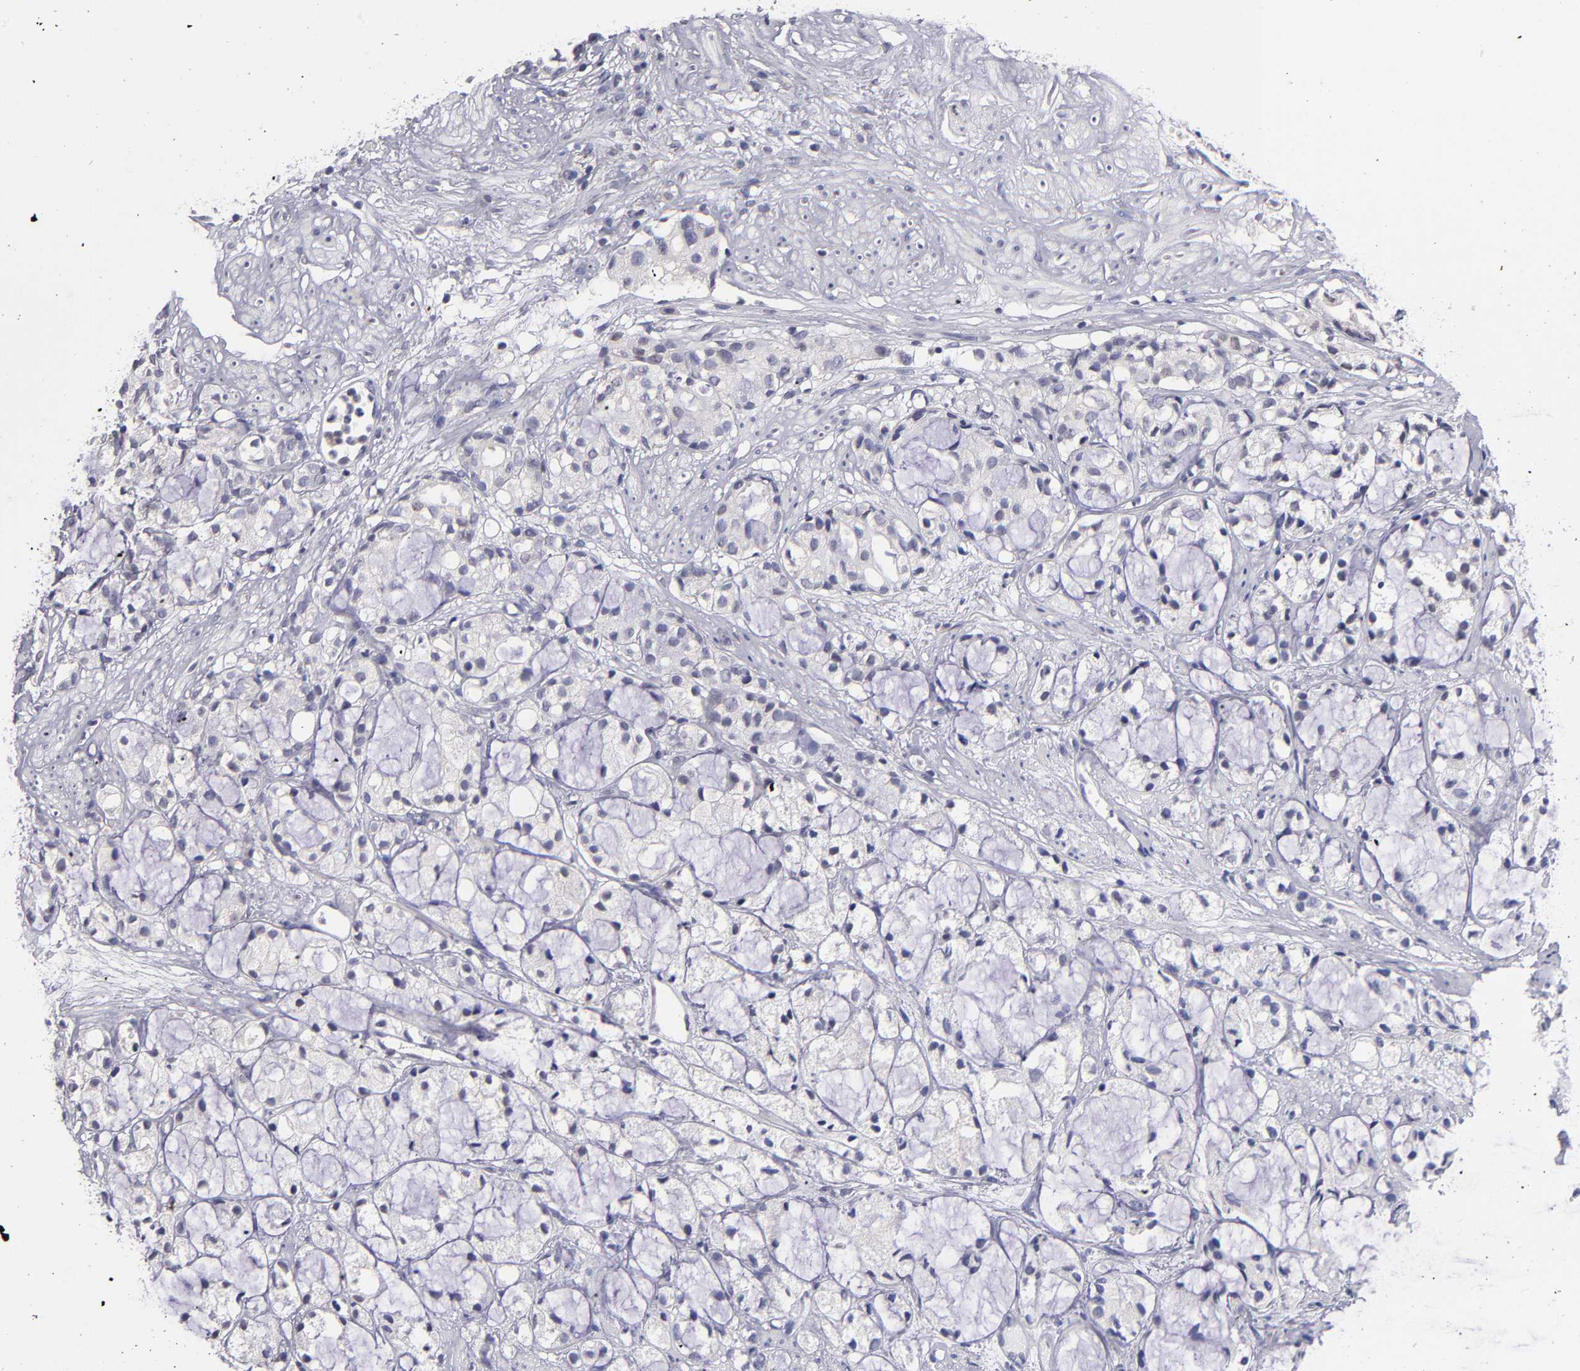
{"staining": {"intensity": "negative", "quantity": "none", "location": "none"}, "tissue": "prostate cancer", "cell_type": "Tumor cells", "image_type": "cancer", "snomed": [{"axis": "morphology", "description": "Adenocarcinoma, High grade"}, {"axis": "topography", "description": "Prostate"}], "caption": "This micrograph is of prostate cancer stained with immunohistochemistry (IHC) to label a protein in brown with the nuclei are counter-stained blue. There is no expression in tumor cells.", "gene": "EIF3L", "patient": {"sex": "male", "age": 85}}